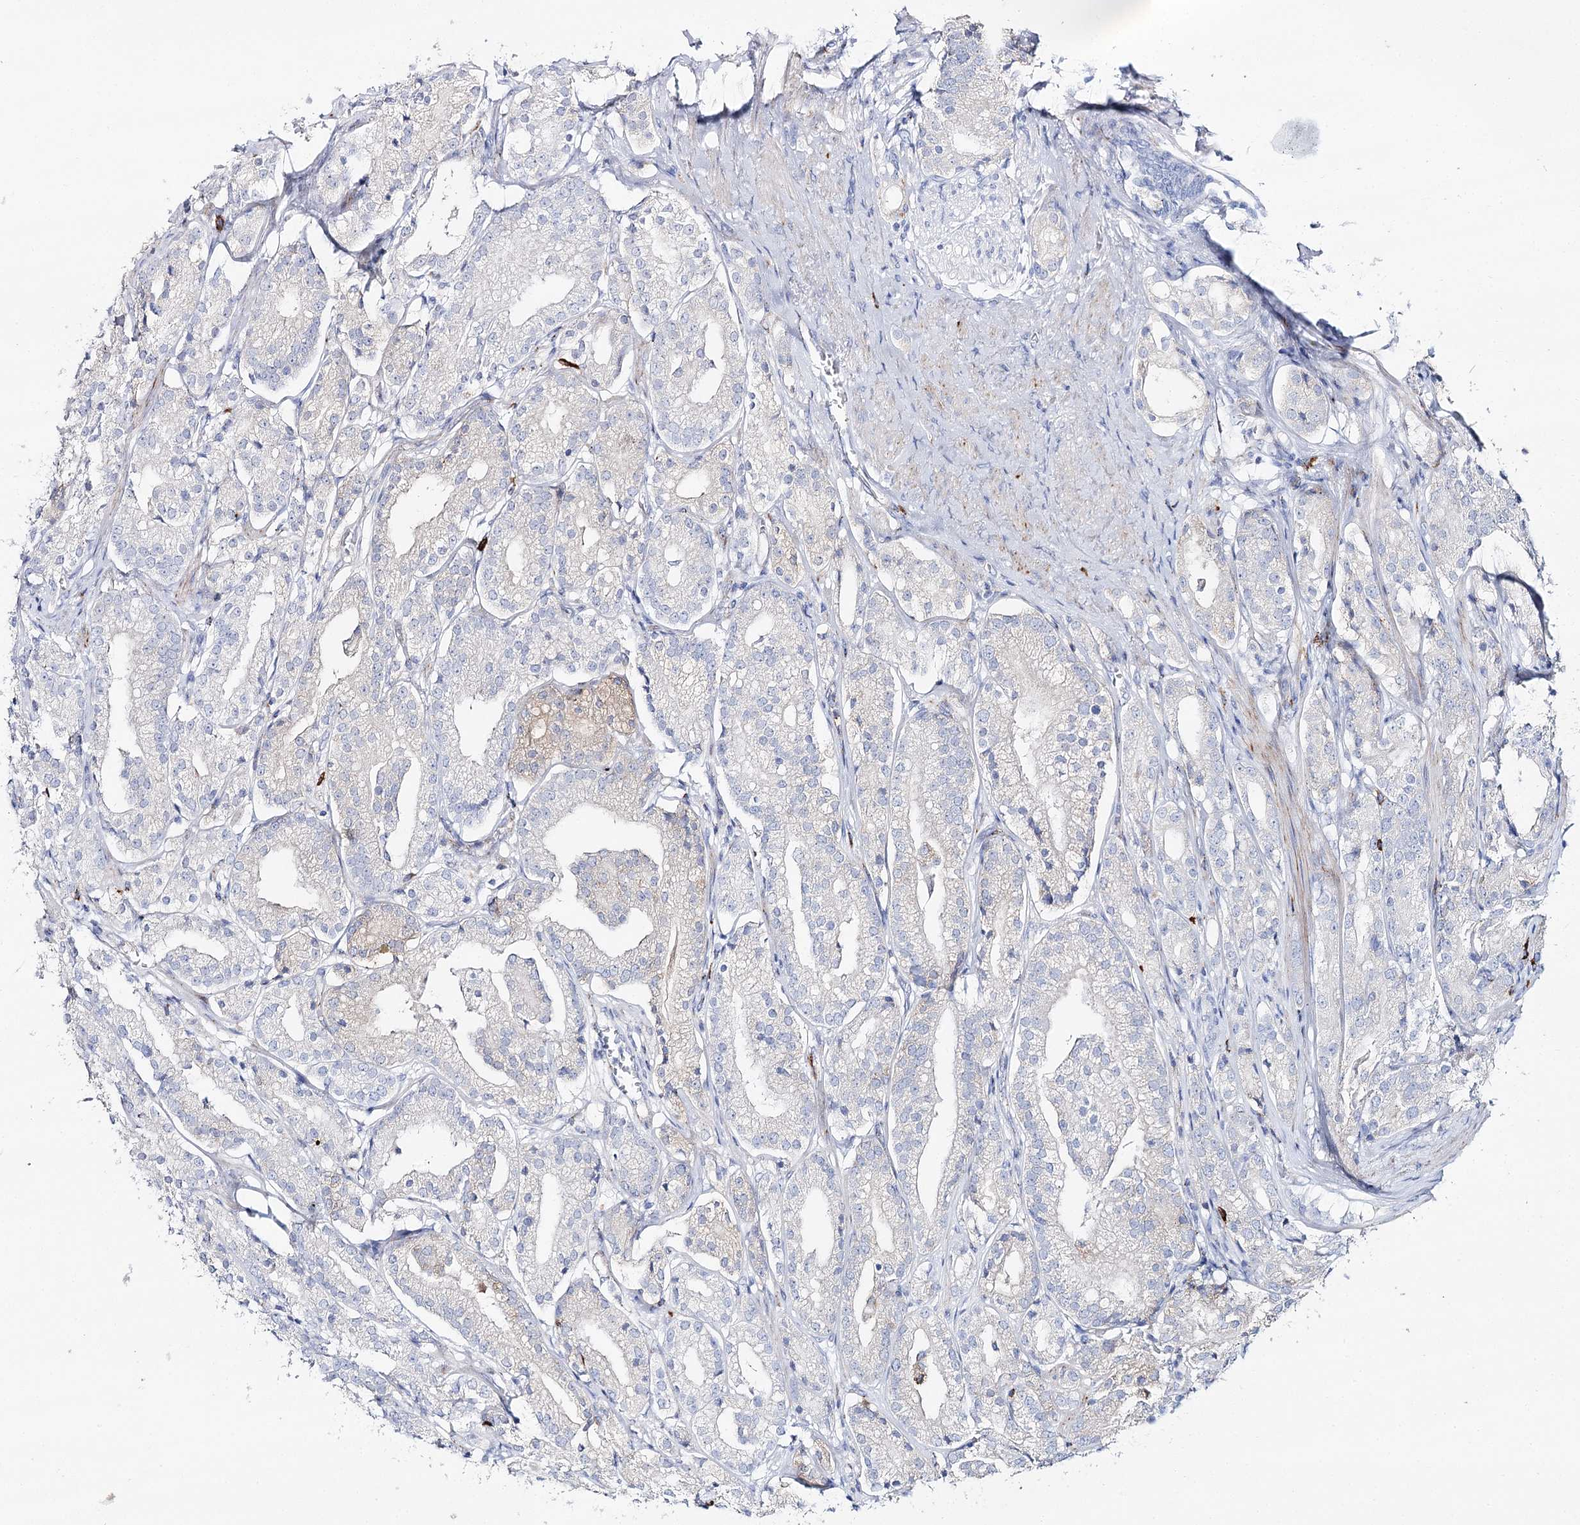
{"staining": {"intensity": "negative", "quantity": "none", "location": "none"}, "tissue": "prostate cancer", "cell_type": "Tumor cells", "image_type": "cancer", "snomed": [{"axis": "morphology", "description": "Adenocarcinoma, High grade"}, {"axis": "topography", "description": "Prostate"}], "caption": "This is an IHC micrograph of high-grade adenocarcinoma (prostate). There is no positivity in tumor cells.", "gene": "SLC3A1", "patient": {"sex": "male", "age": 69}}